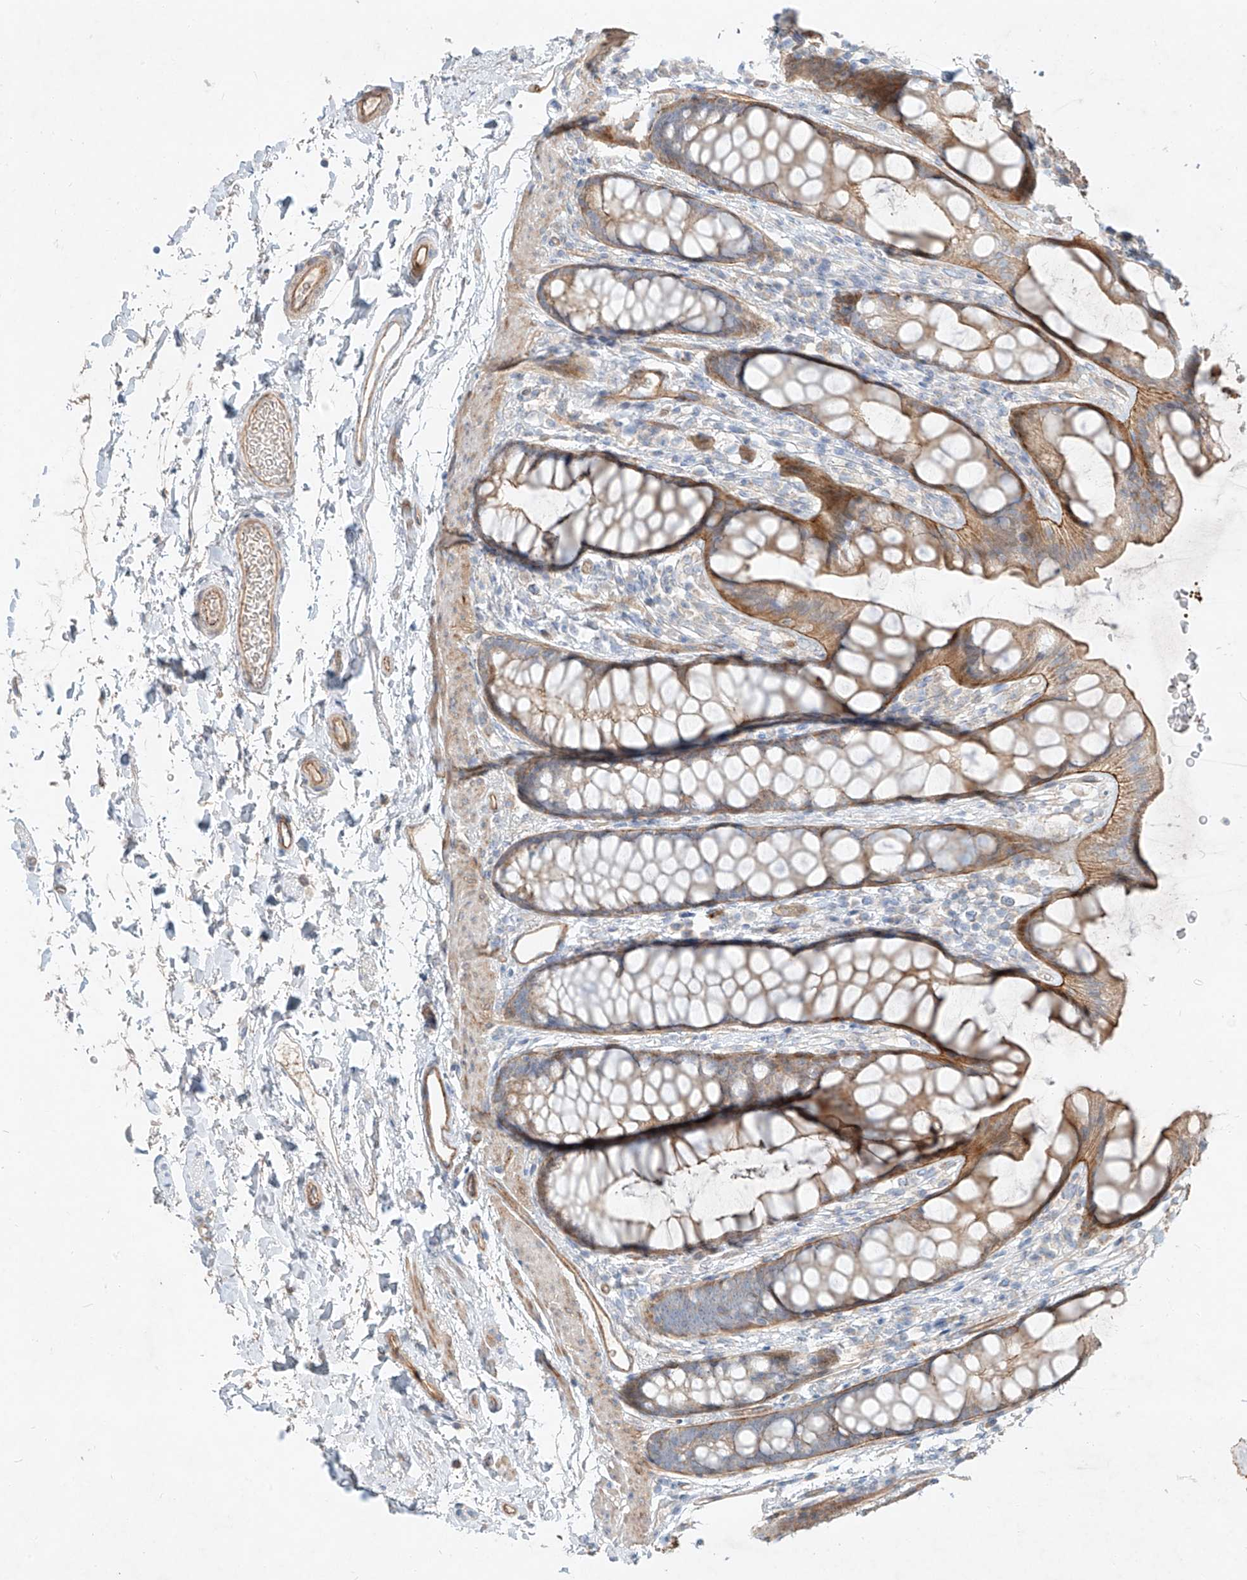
{"staining": {"intensity": "moderate", "quantity": ">75%", "location": "cytoplasmic/membranous"}, "tissue": "rectum", "cell_type": "Glandular cells", "image_type": "normal", "snomed": [{"axis": "morphology", "description": "Normal tissue, NOS"}, {"axis": "topography", "description": "Rectum"}], "caption": "A medium amount of moderate cytoplasmic/membranous staining is present in about >75% of glandular cells in normal rectum.", "gene": "AJM1", "patient": {"sex": "female", "age": 65}}